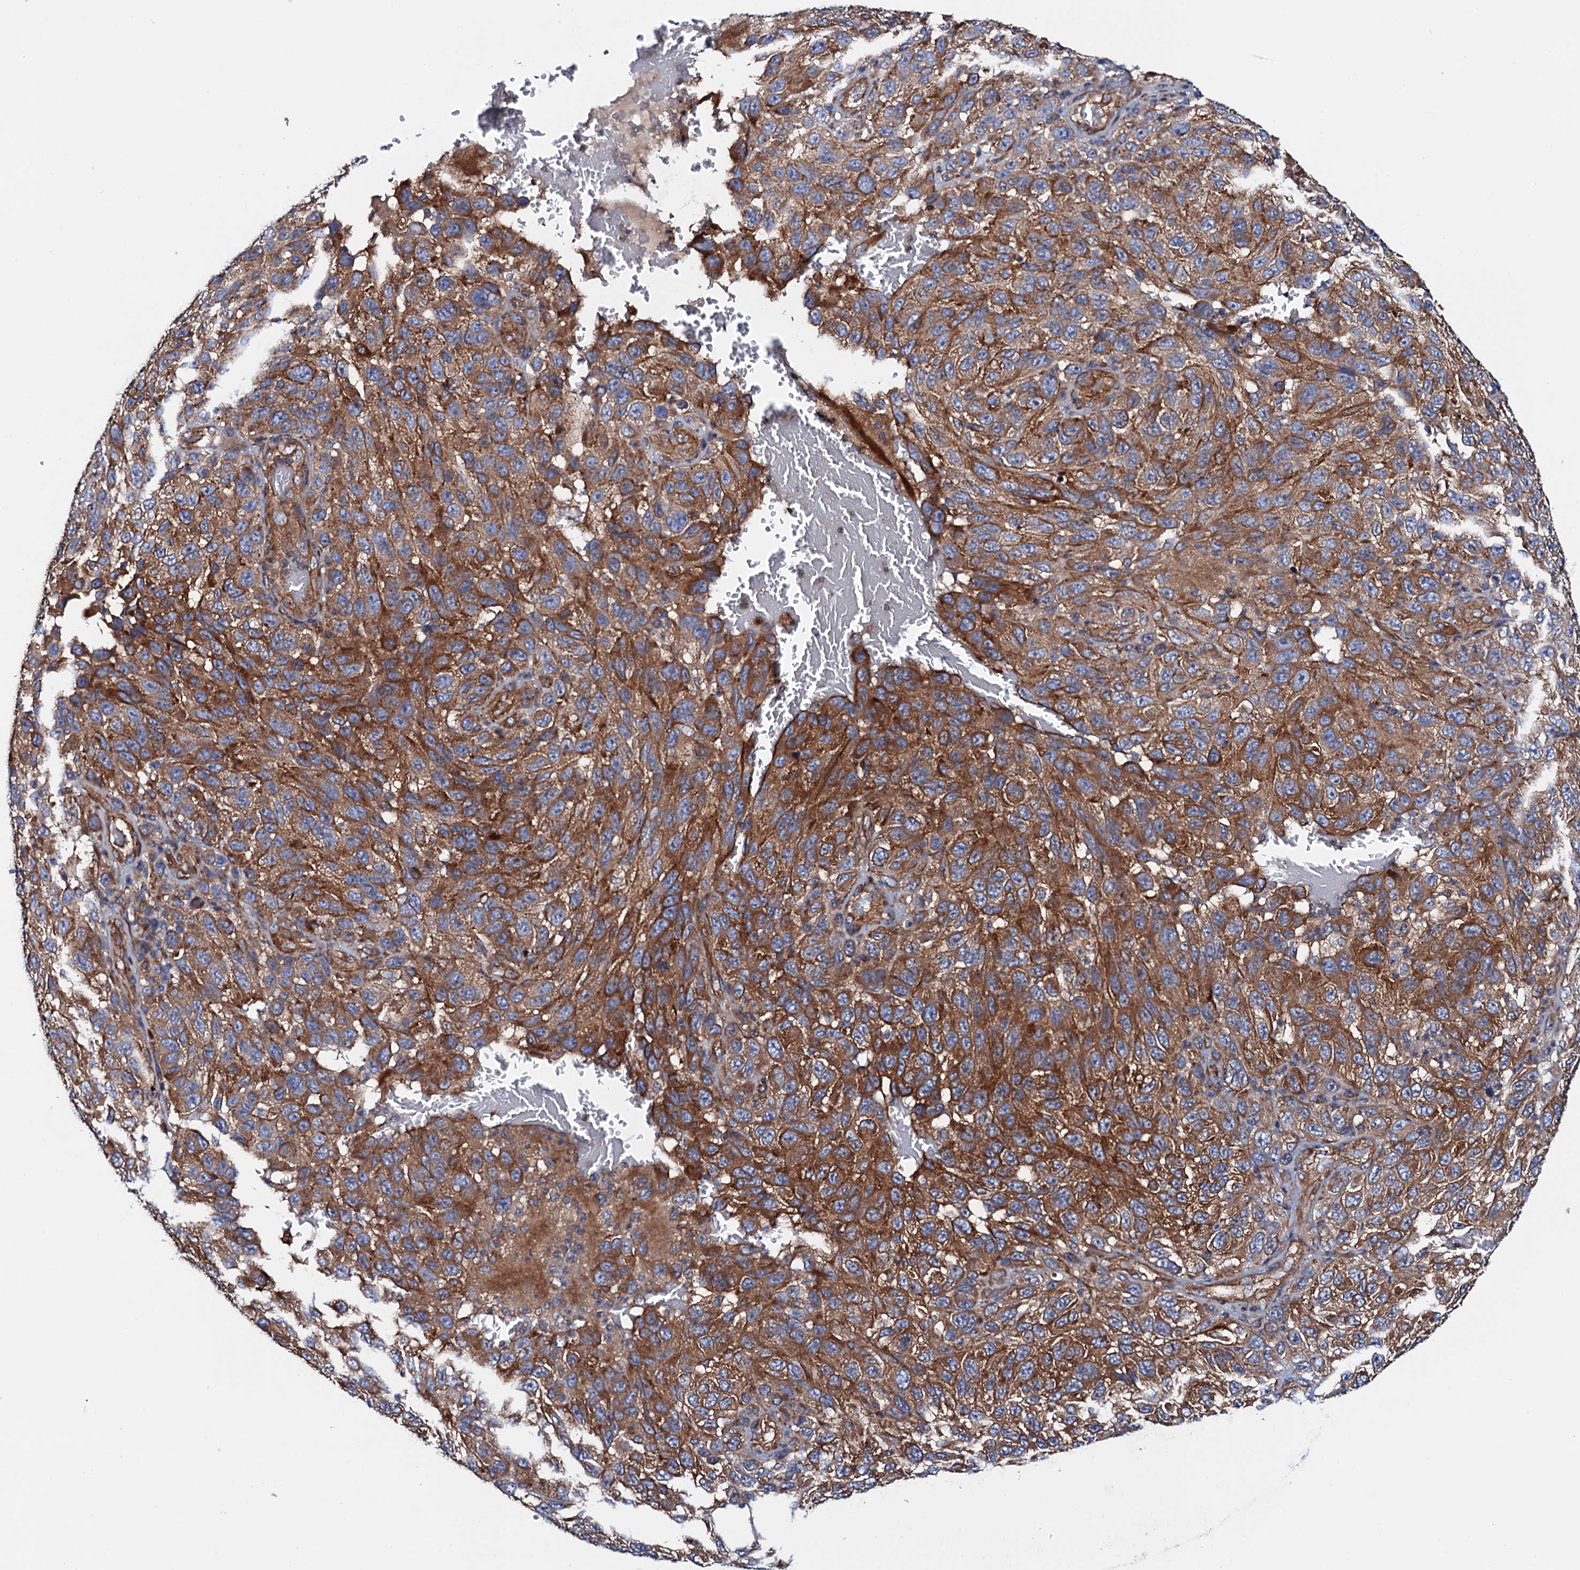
{"staining": {"intensity": "moderate", "quantity": ">75%", "location": "cytoplasmic/membranous"}, "tissue": "melanoma", "cell_type": "Tumor cells", "image_type": "cancer", "snomed": [{"axis": "morphology", "description": "Normal tissue, NOS"}, {"axis": "morphology", "description": "Malignant melanoma, NOS"}, {"axis": "topography", "description": "Skin"}], "caption": "Immunohistochemistry (IHC) (DAB (3,3'-diaminobenzidine)) staining of human malignant melanoma displays moderate cytoplasmic/membranous protein expression in about >75% of tumor cells. Using DAB (3,3'-diaminobenzidine) (brown) and hematoxylin (blue) stains, captured at high magnification using brightfield microscopy.", "gene": "MRPL48", "patient": {"sex": "female", "age": 96}}